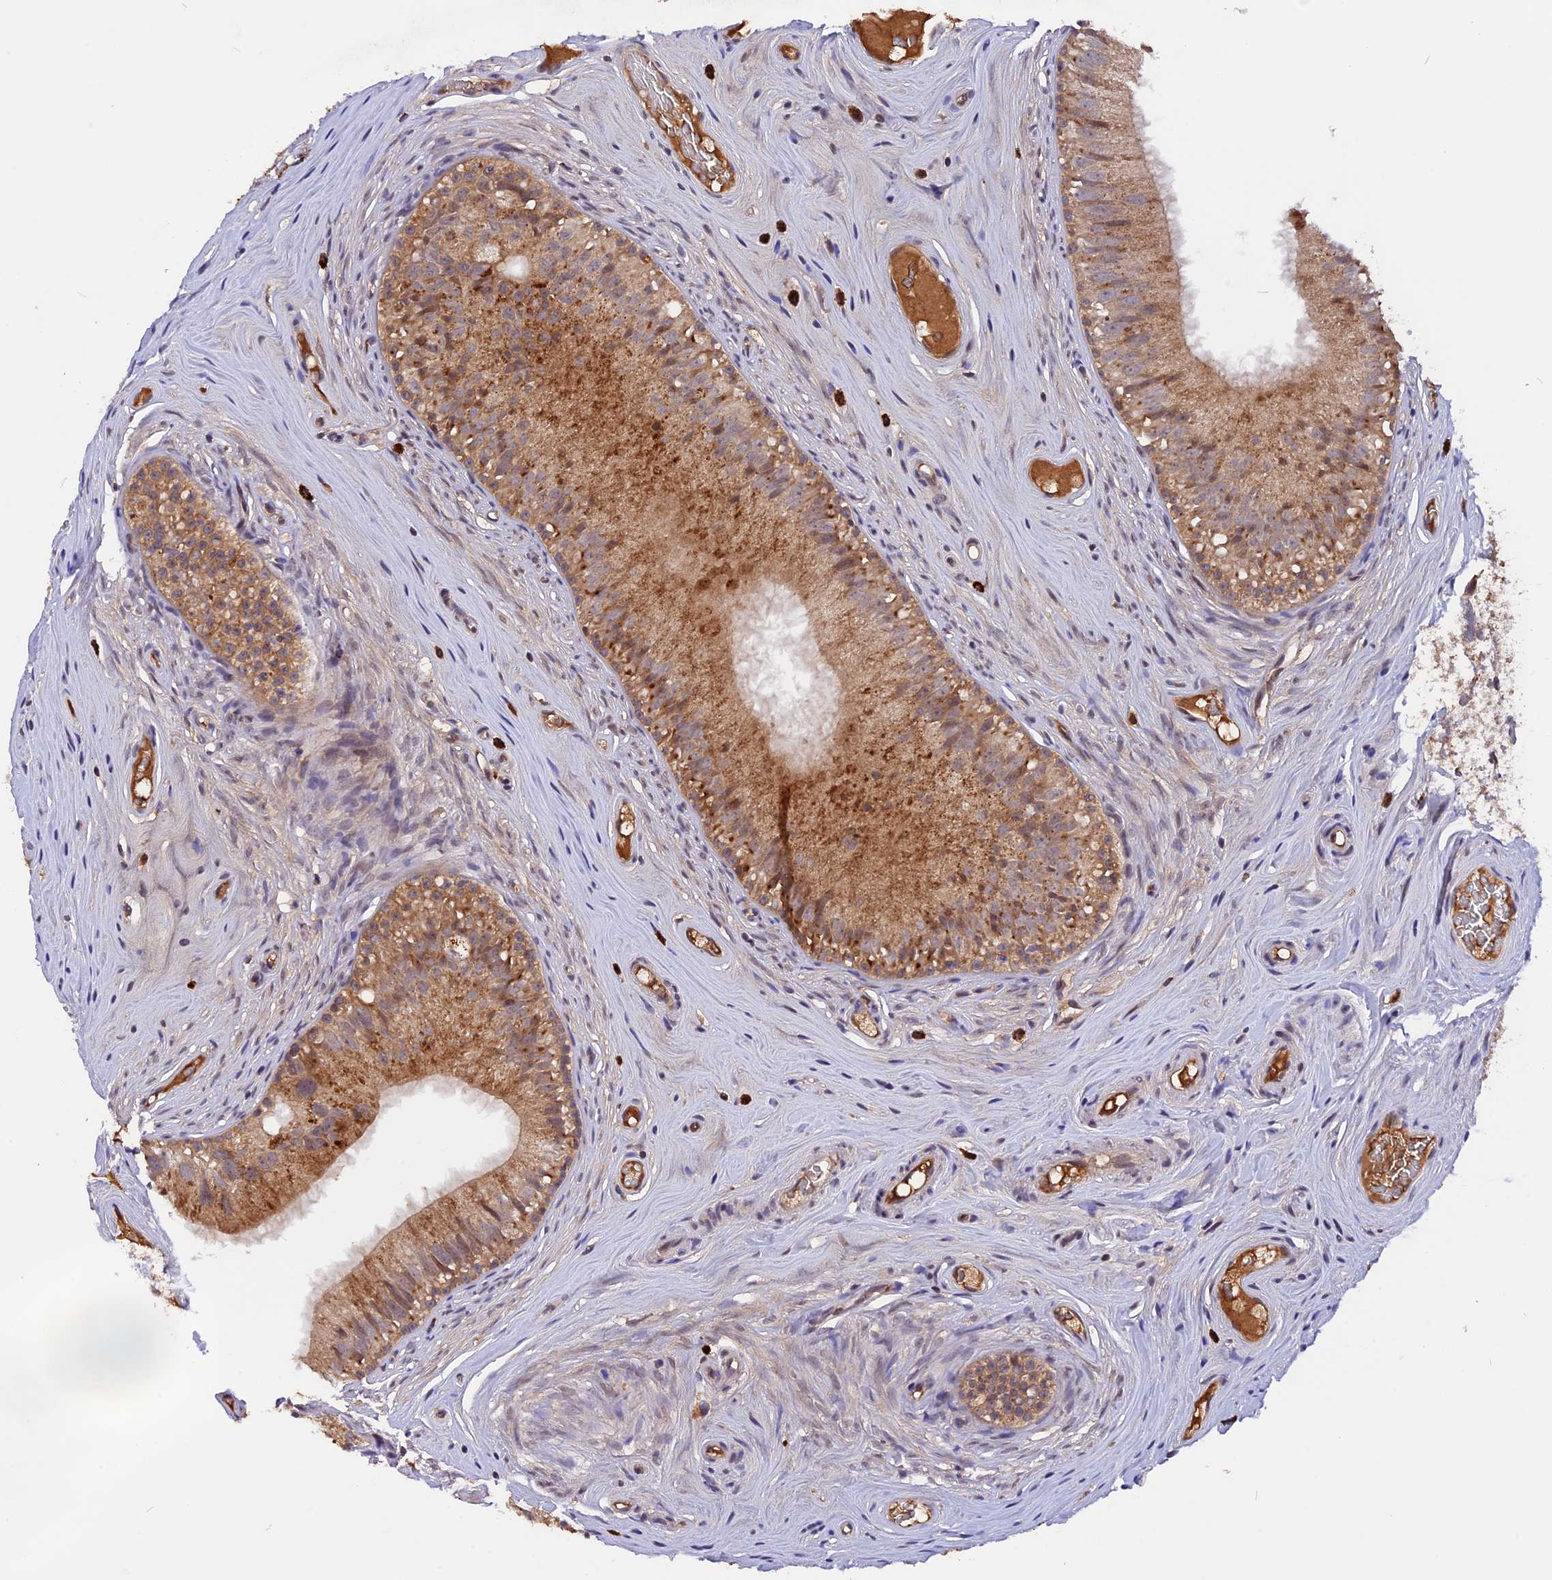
{"staining": {"intensity": "moderate", "quantity": ">75%", "location": "cytoplasmic/membranous"}, "tissue": "epididymis", "cell_type": "Glandular cells", "image_type": "normal", "snomed": [{"axis": "morphology", "description": "Normal tissue, NOS"}, {"axis": "topography", "description": "Epididymis"}], "caption": "Immunohistochemistry (IHC) image of normal human epididymis stained for a protein (brown), which shows medium levels of moderate cytoplasmic/membranous positivity in approximately >75% of glandular cells.", "gene": "MARK4", "patient": {"sex": "male", "age": 45}}